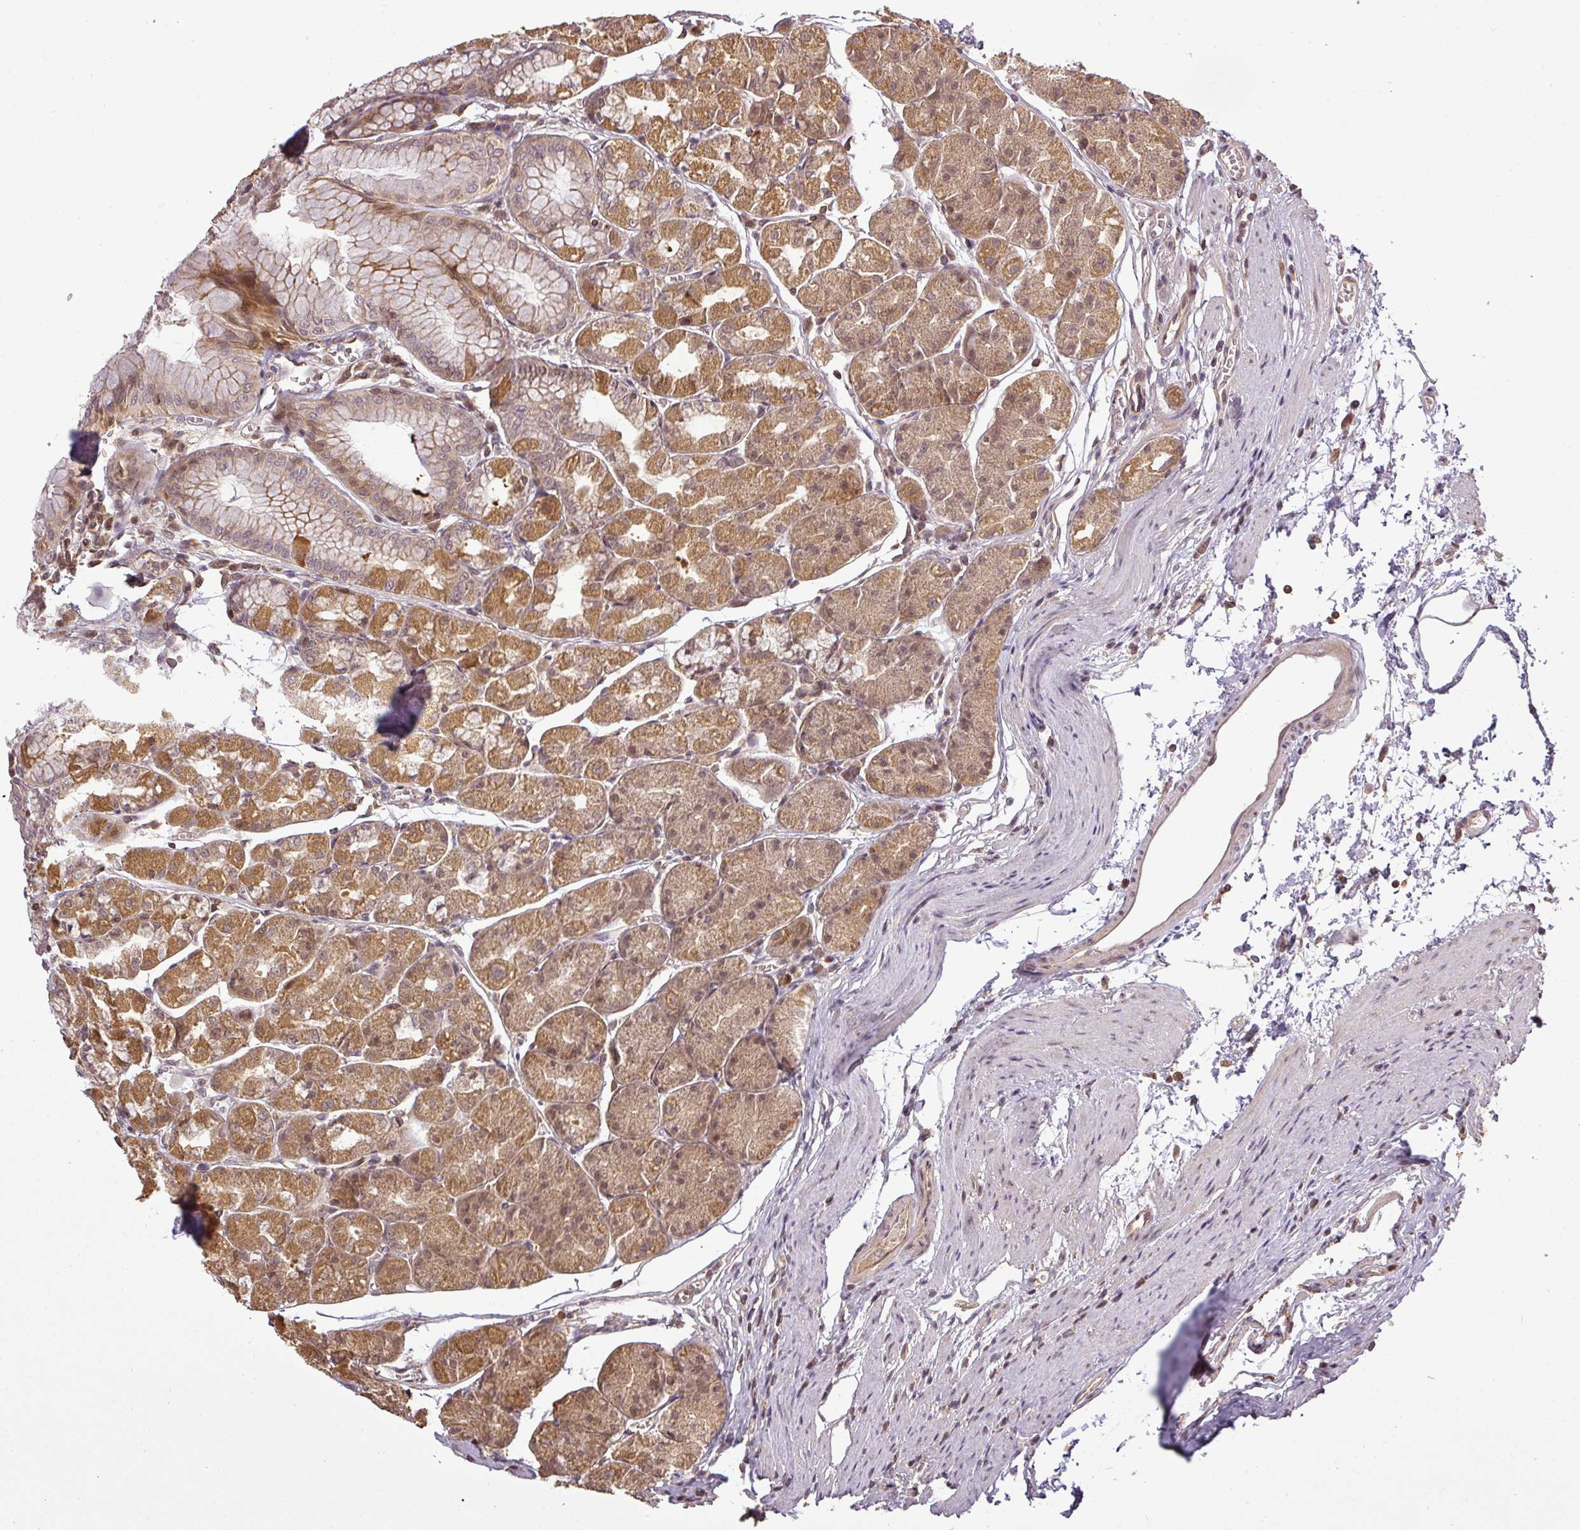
{"staining": {"intensity": "moderate", "quantity": ">75%", "location": "cytoplasmic/membranous,nuclear"}, "tissue": "stomach", "cell_type": "Glandular cells", "image_type": "normal", "snomed": [{"axis": "morphology", "description": "Normal tissue, NOS"}, {"axis": "topography", "description": "Stomach"}], "caption": "IHC staining of benign stomach, which shows medium levels of moderate cytoplasmic/membranous,nuclear expression in approximately >75% of glandular cells indicating moderate cytoplasmic/membranous,nuclear protein positivity. The staining was performed using DAB (3,3'-diaminobenzidine) (brown) for protein detection and nuclei were counterstained in hematoxylin (blue).", "gene": "FAIM", "patient": {"sex": "male", "age": 55}}